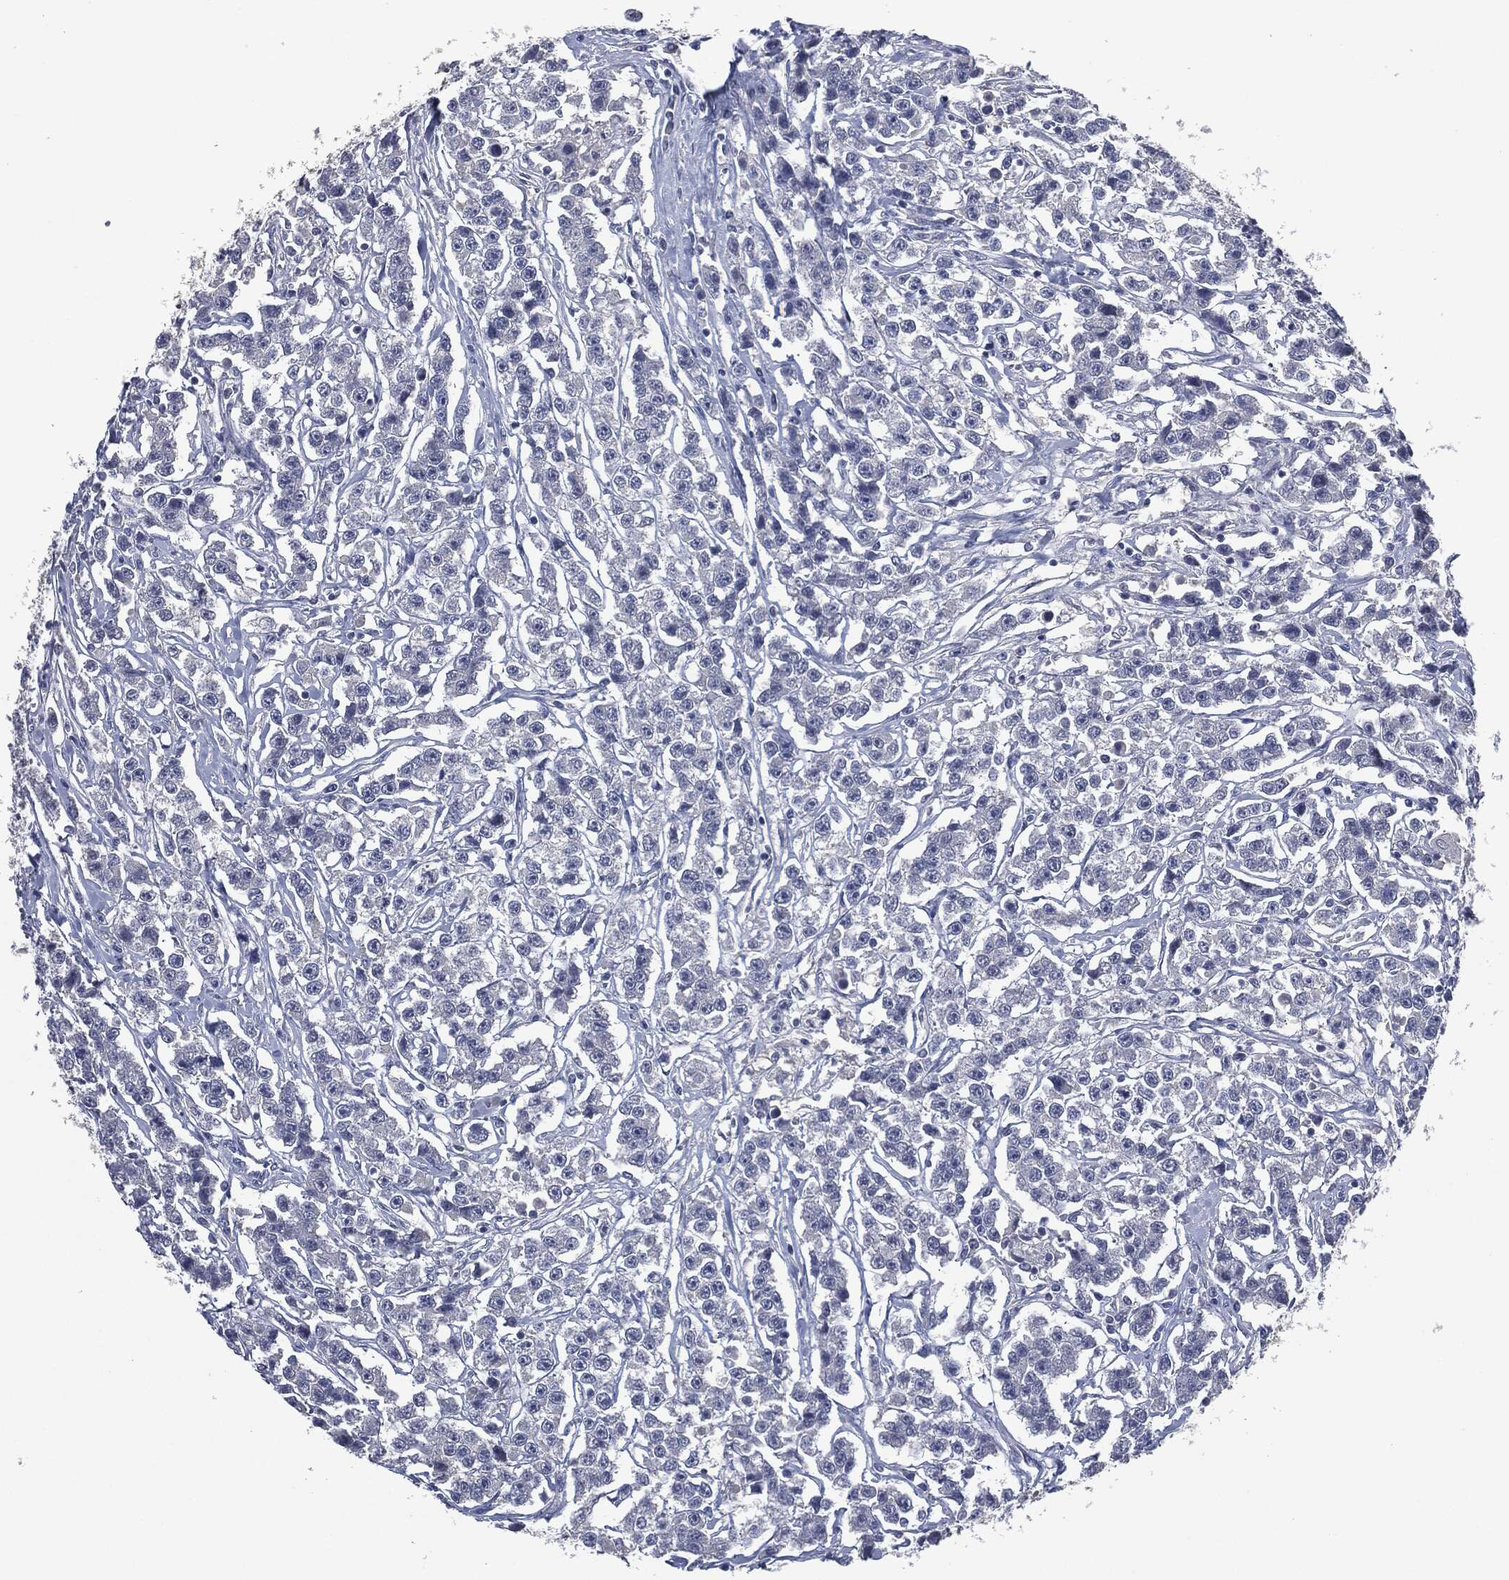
{"staining": {"intensity": "negative", "quantity": "none", "location": "none"}, "tissue": "testis cancer", "cell_type": "Tumor cells", "image_type": "cancer", "snomed": [{"axis": "morphology", "description": "Seminoma, NOS"}, {"axis": "topography", "description": "Testis"}], "caption": "Tumor cells are negative for protein expression in human testis cancer.", "gene": "IL1RN", "patient": {"sex": "male", "age": 59}}